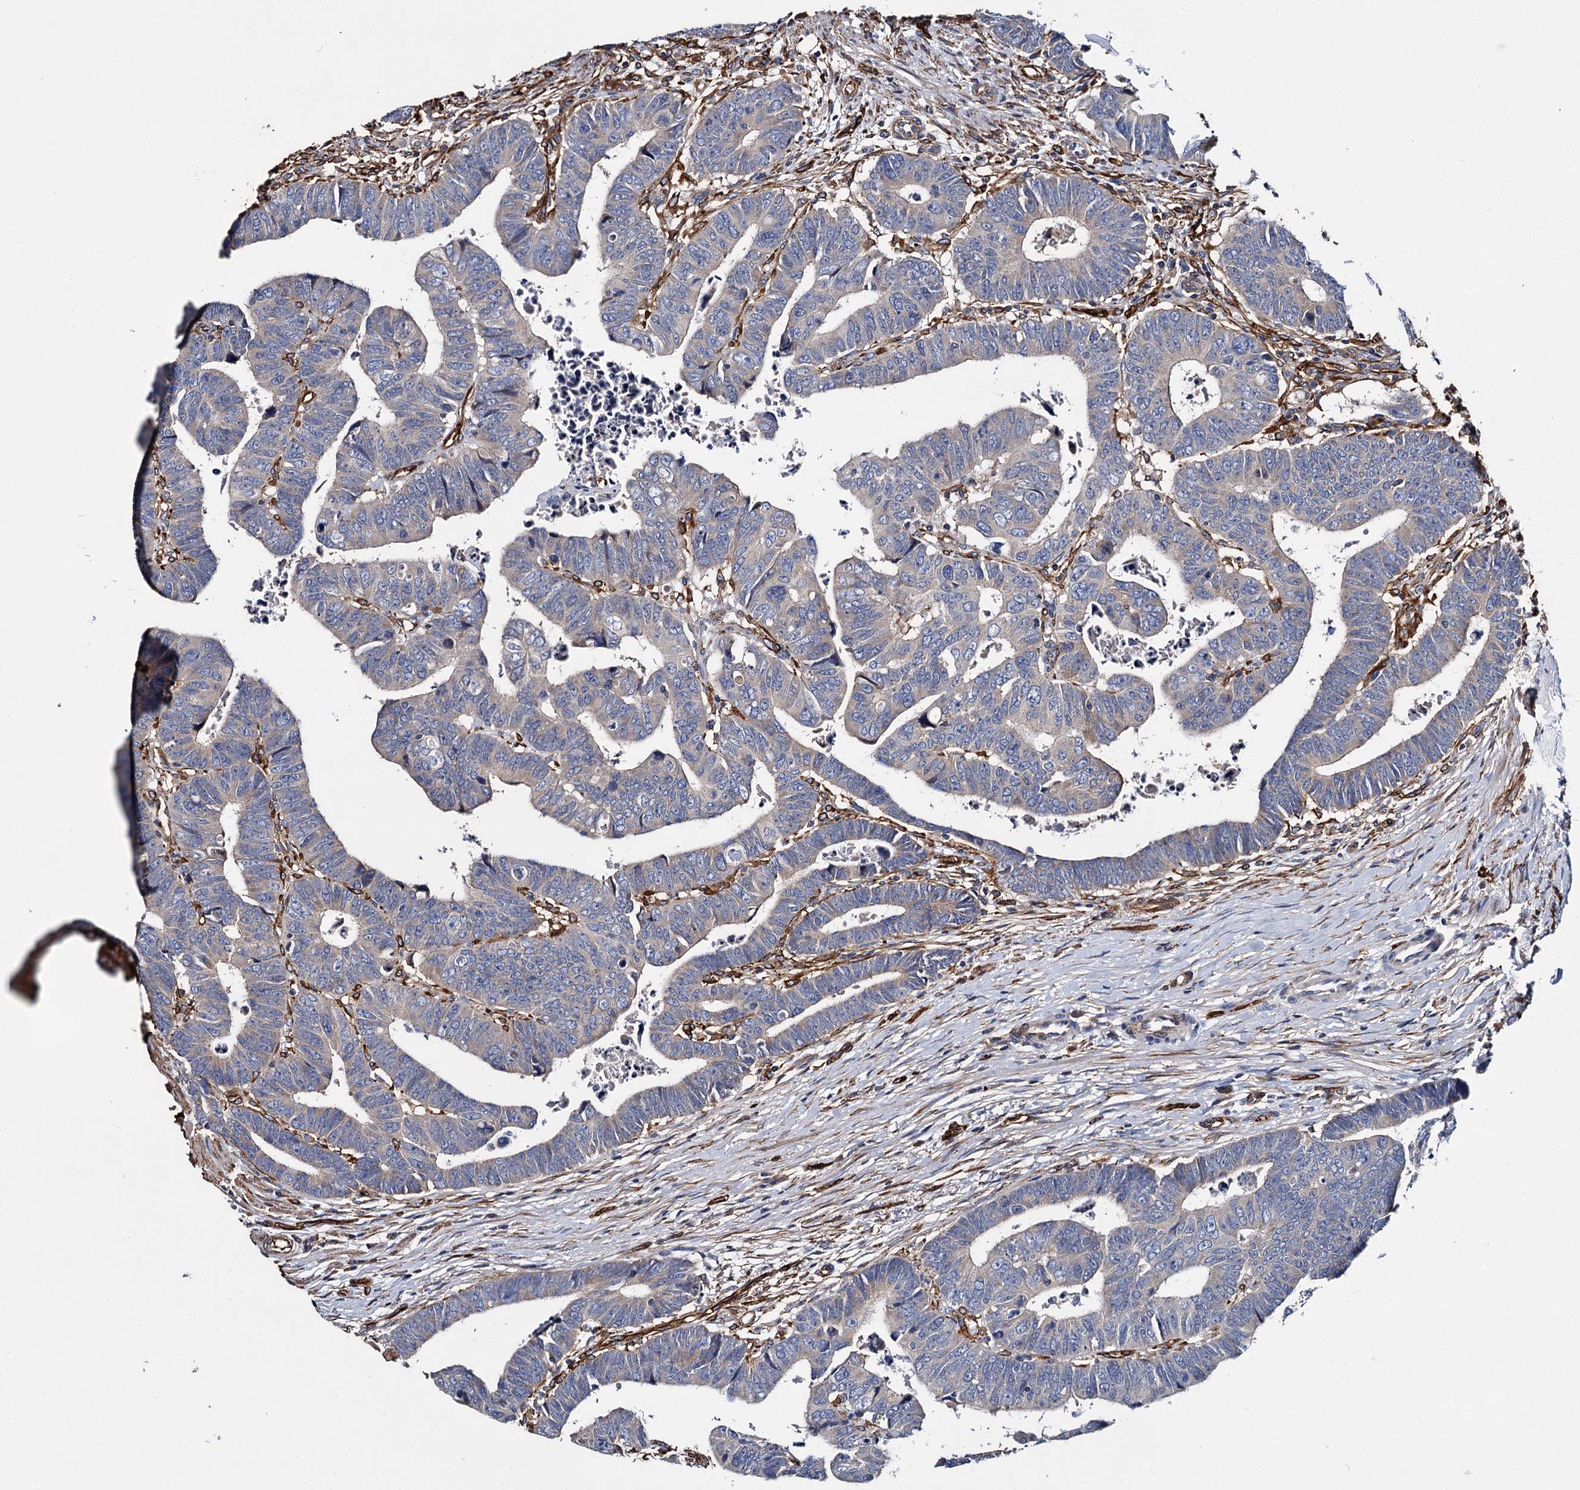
{"staining": {"intensity": "weak", "quantity": "<25%", "location": "cytoplasmic/membranous"}, "tissue": "colorectal cancer", "cell_type": "Tumor cells", "image_type": "cancer", "snomed": [{"axis": "morphology", "description": "Normal tissue, NOS"}, {"axis": "morphology", "description": "Adenocarcinoma, NOS"}, {"axis": "topography", "description": "Rectum"}], "caption": "Tumor cells show no significant expression in colorectal cancer (adenocarcinoma).", "gene": "CACNA1C", "patient": {"sex": "female", "age": 65}}